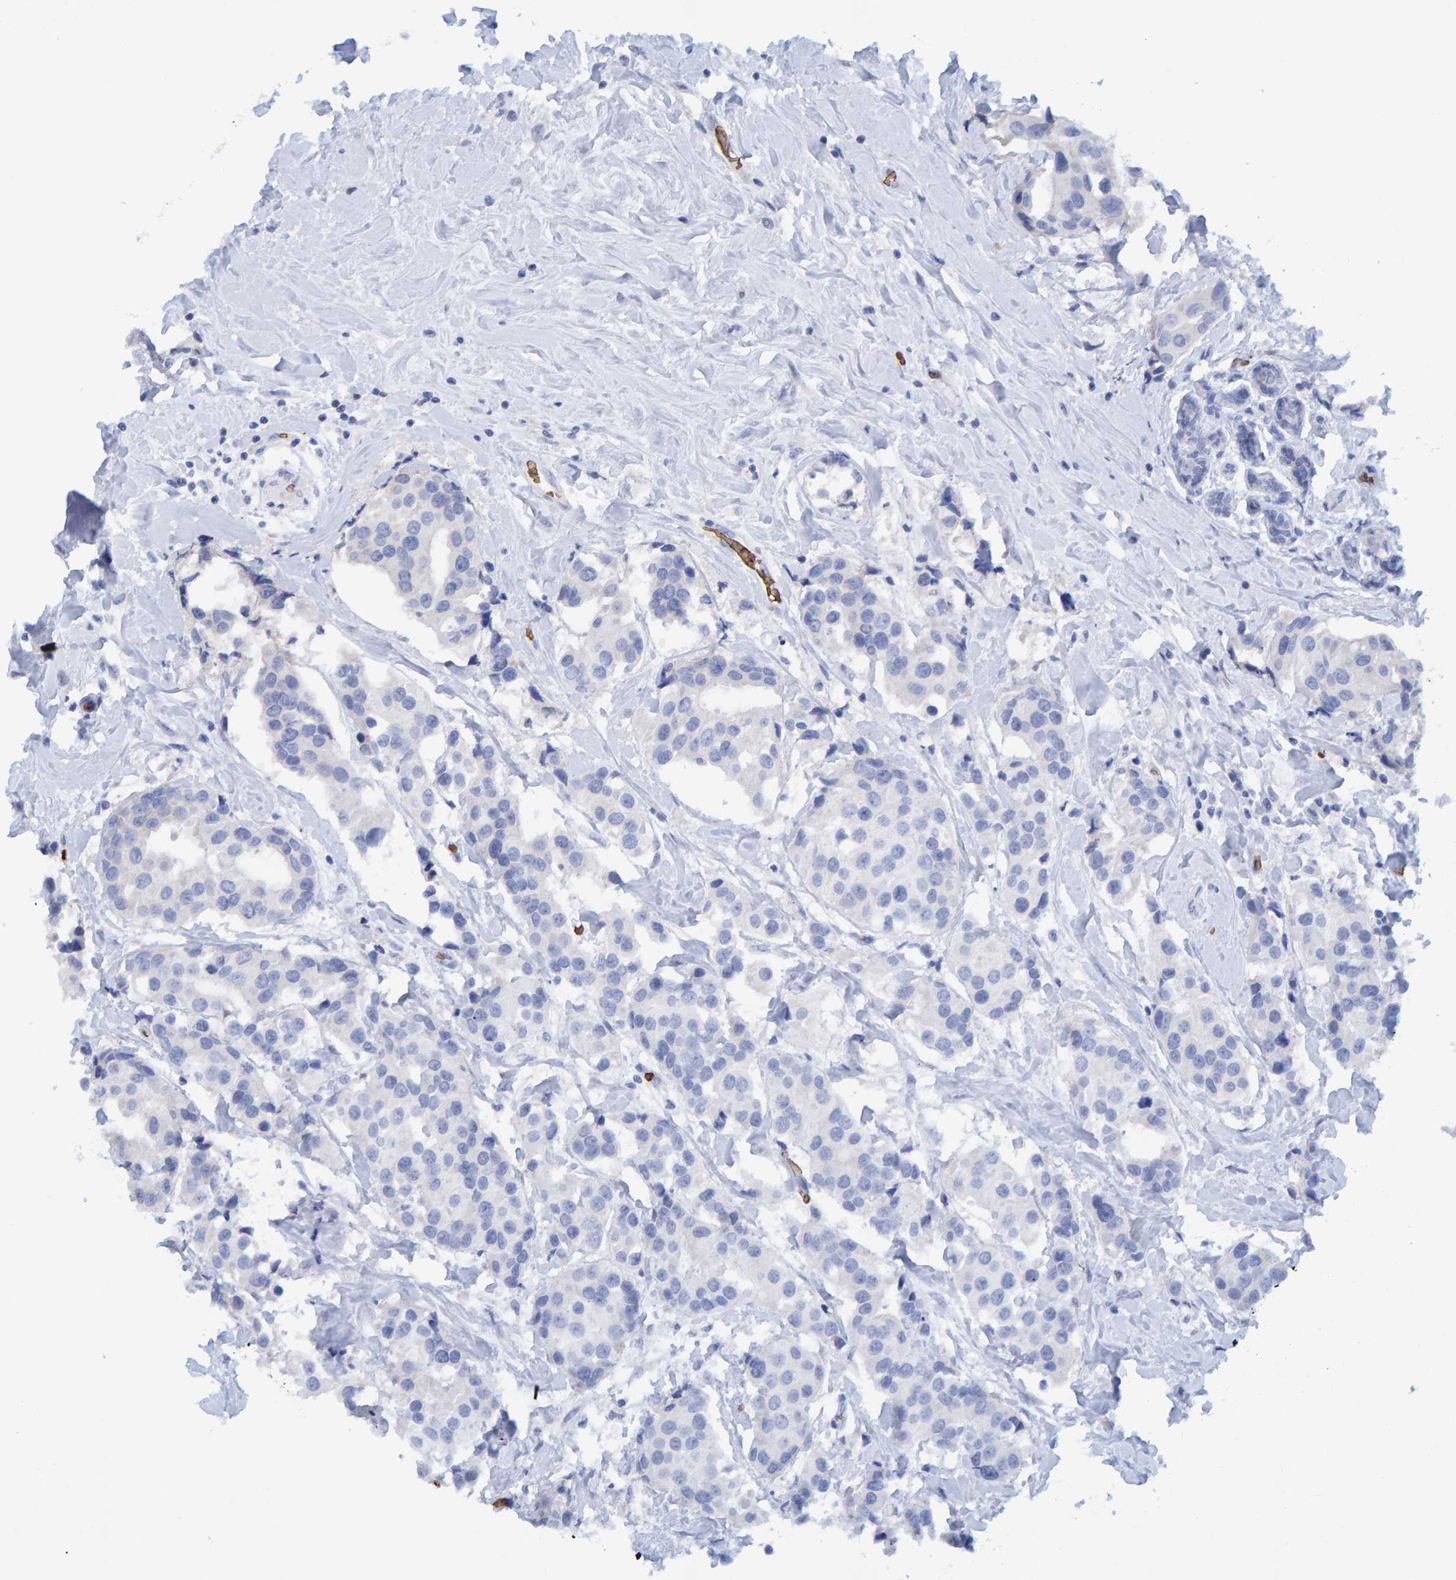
{"staining": {"intensity": "negative", "quantity": "none", "location": "none"}, "tissue": "breast cancer", "cell_type": "Tumor cells", "image_type": "cancer", "snomed": [{"axis": "morphology", "description": "Normal tissue, NOS"}, {"axis": "morphology", "description": "Duct carcinoma"}, {"axis": "topography", "description": "Breast"}], "caption": "This is an immunohistochemistry histopathology image of invasive ductal carcinoma (breast). There is no expression in tumor cells.", "gene": "VPS9D1", "patient": {"sex": "female", "age": 39}}